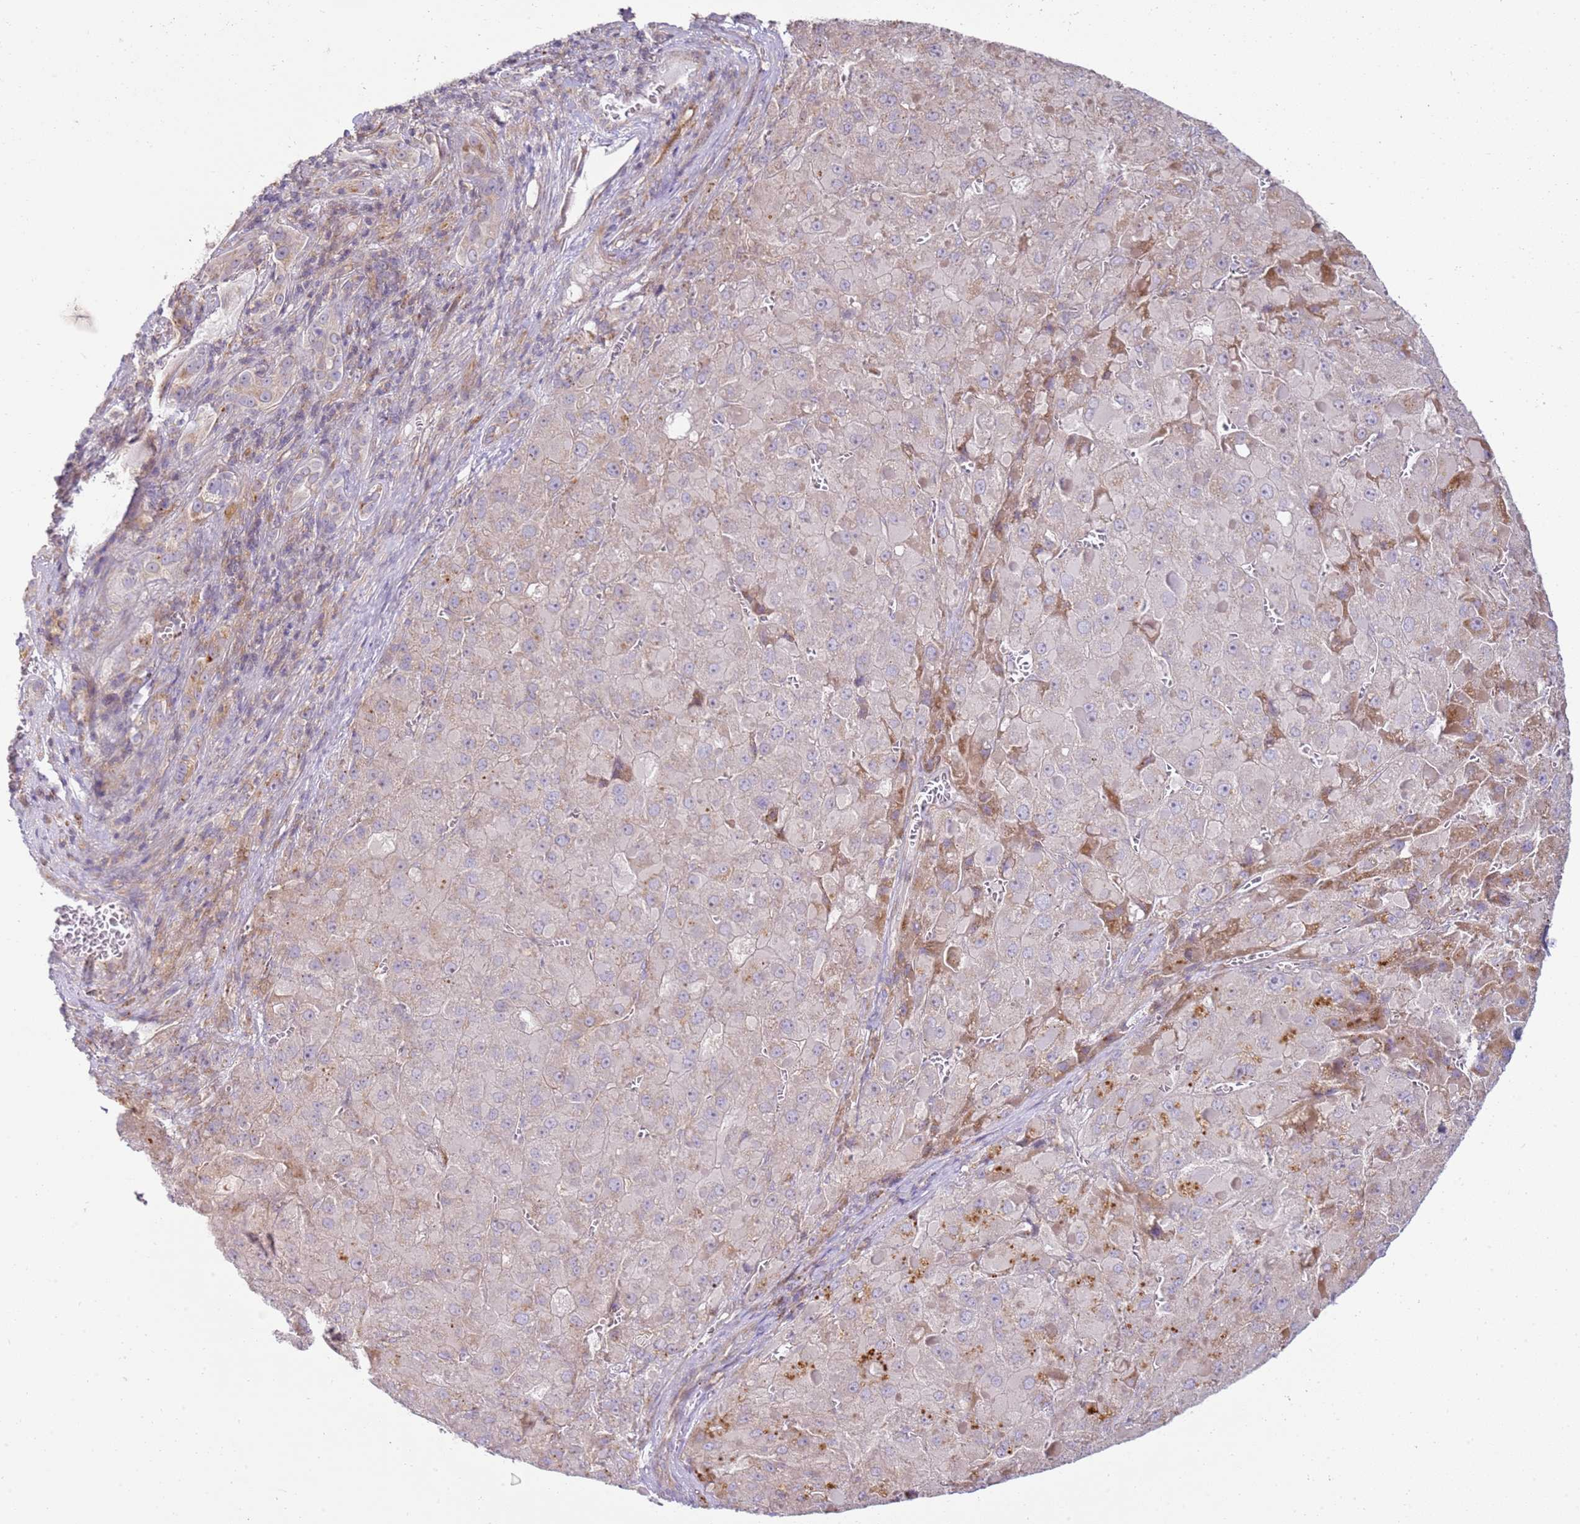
{"staining": {"intensity": "moderate", "quantity": "25%-75%", "location": "cytoplasmic/membranous"}, "tissue": "liver cancer", "cell_type": "Tumor cells", "image_type": "cancer", "snomed": [{"axis": "morphology", "description": "Carcinoma, Hepatocellular, NOS"}, {"axis": "topography", "description": "Liver"}], "caption": "Immunohistochemical staining of human liver hepatocellular carcinoma shows moderate cytoplasmic/membranous protein expression in about 25%-75% of tumor cells. (Stains: DAB in brown, nuclei in blue, Microscopy: brightfield microscopy at high magnification).", "gene": "GRAP", "patient": {"sex": "female", "age": 73}}